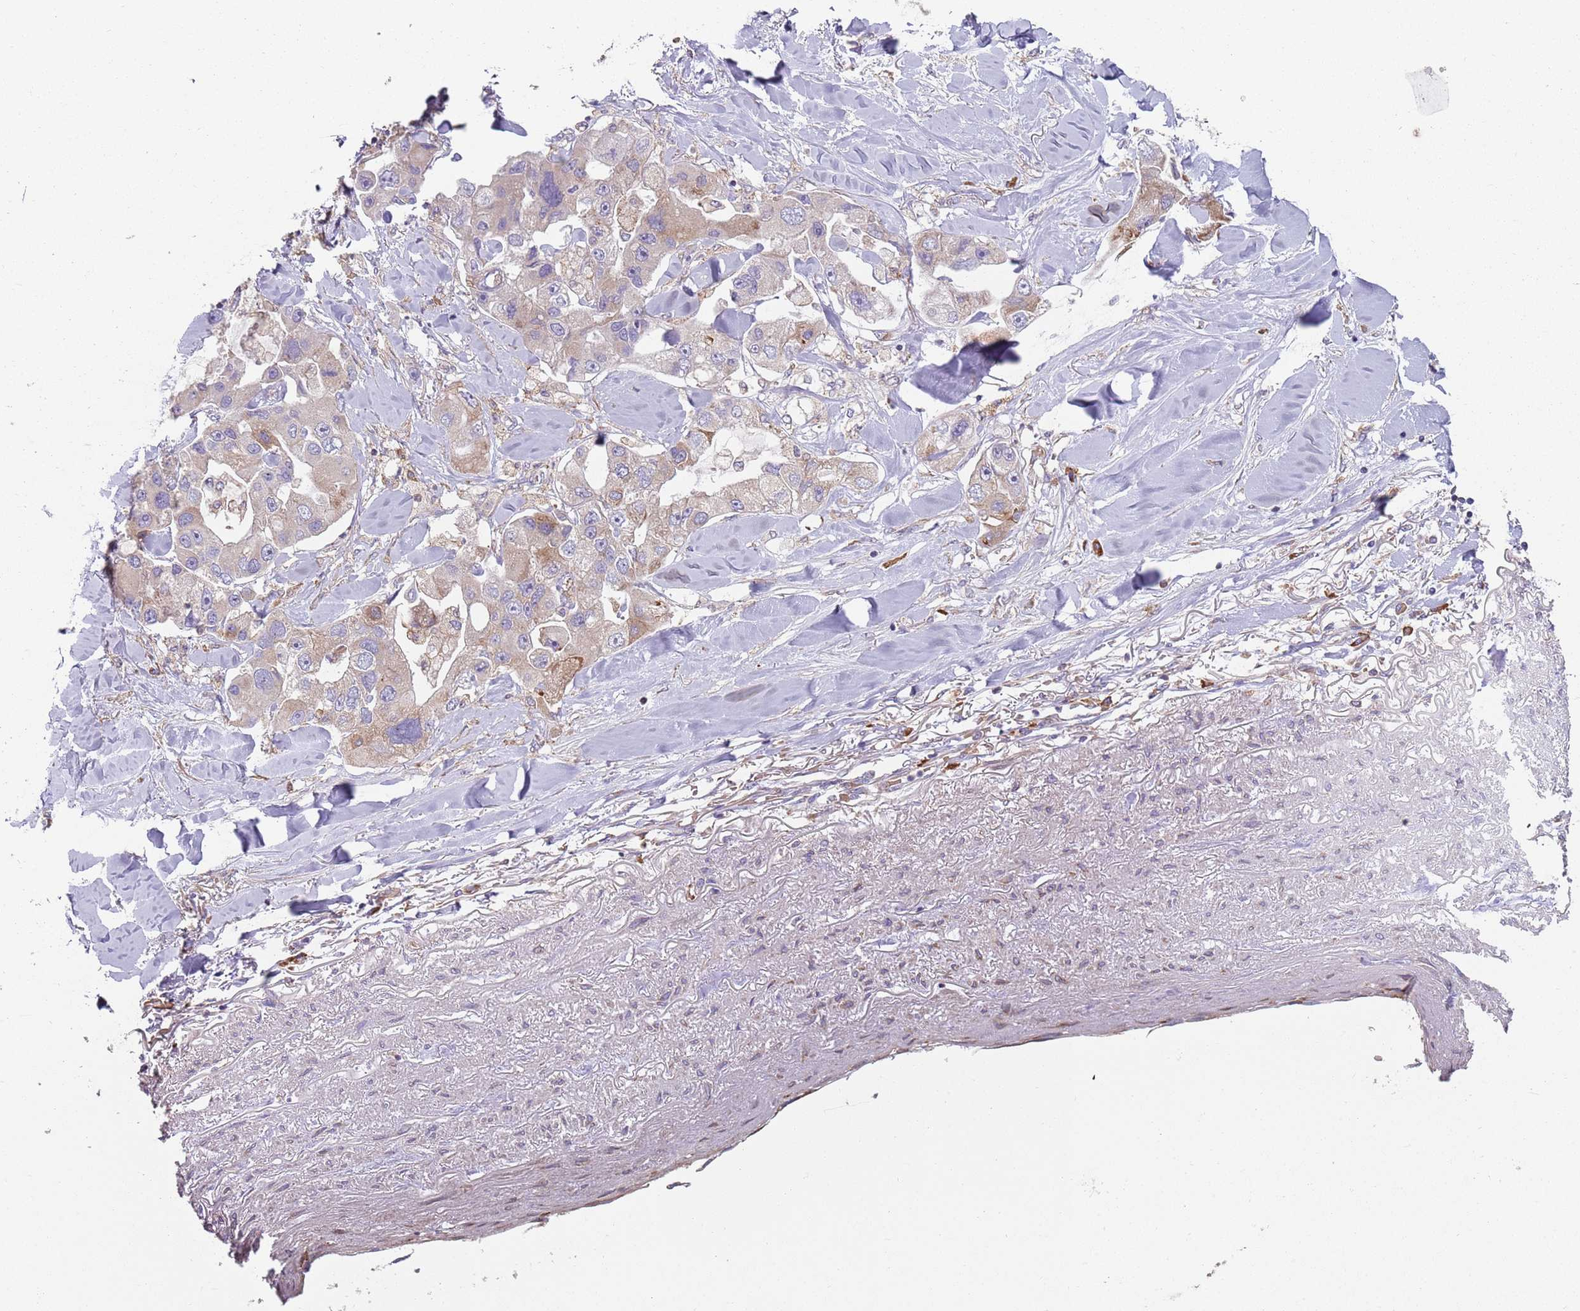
{"staining": {"intensity": "moderate", "quantity": "<25%", "location": "cytoplasmic/membranous"}, "tissue": "lung cancer", "cell_type": "Tumor cells", "image_type": "cancer", "snomed": [{"axis": "morphology", "description": "Adenocarcinoma, NOS"}, {"axis": "topography", "description": "Lung"}], "caption": "Protein staining by immunohistochemistry demonstrates moderate cytoplasmic/membranous staining in approximately <25% of tumor cells in lung cancer (adenocarcinoma).", "gene": "SPATA2", "patient": {"sex": "female", "age": 54}}